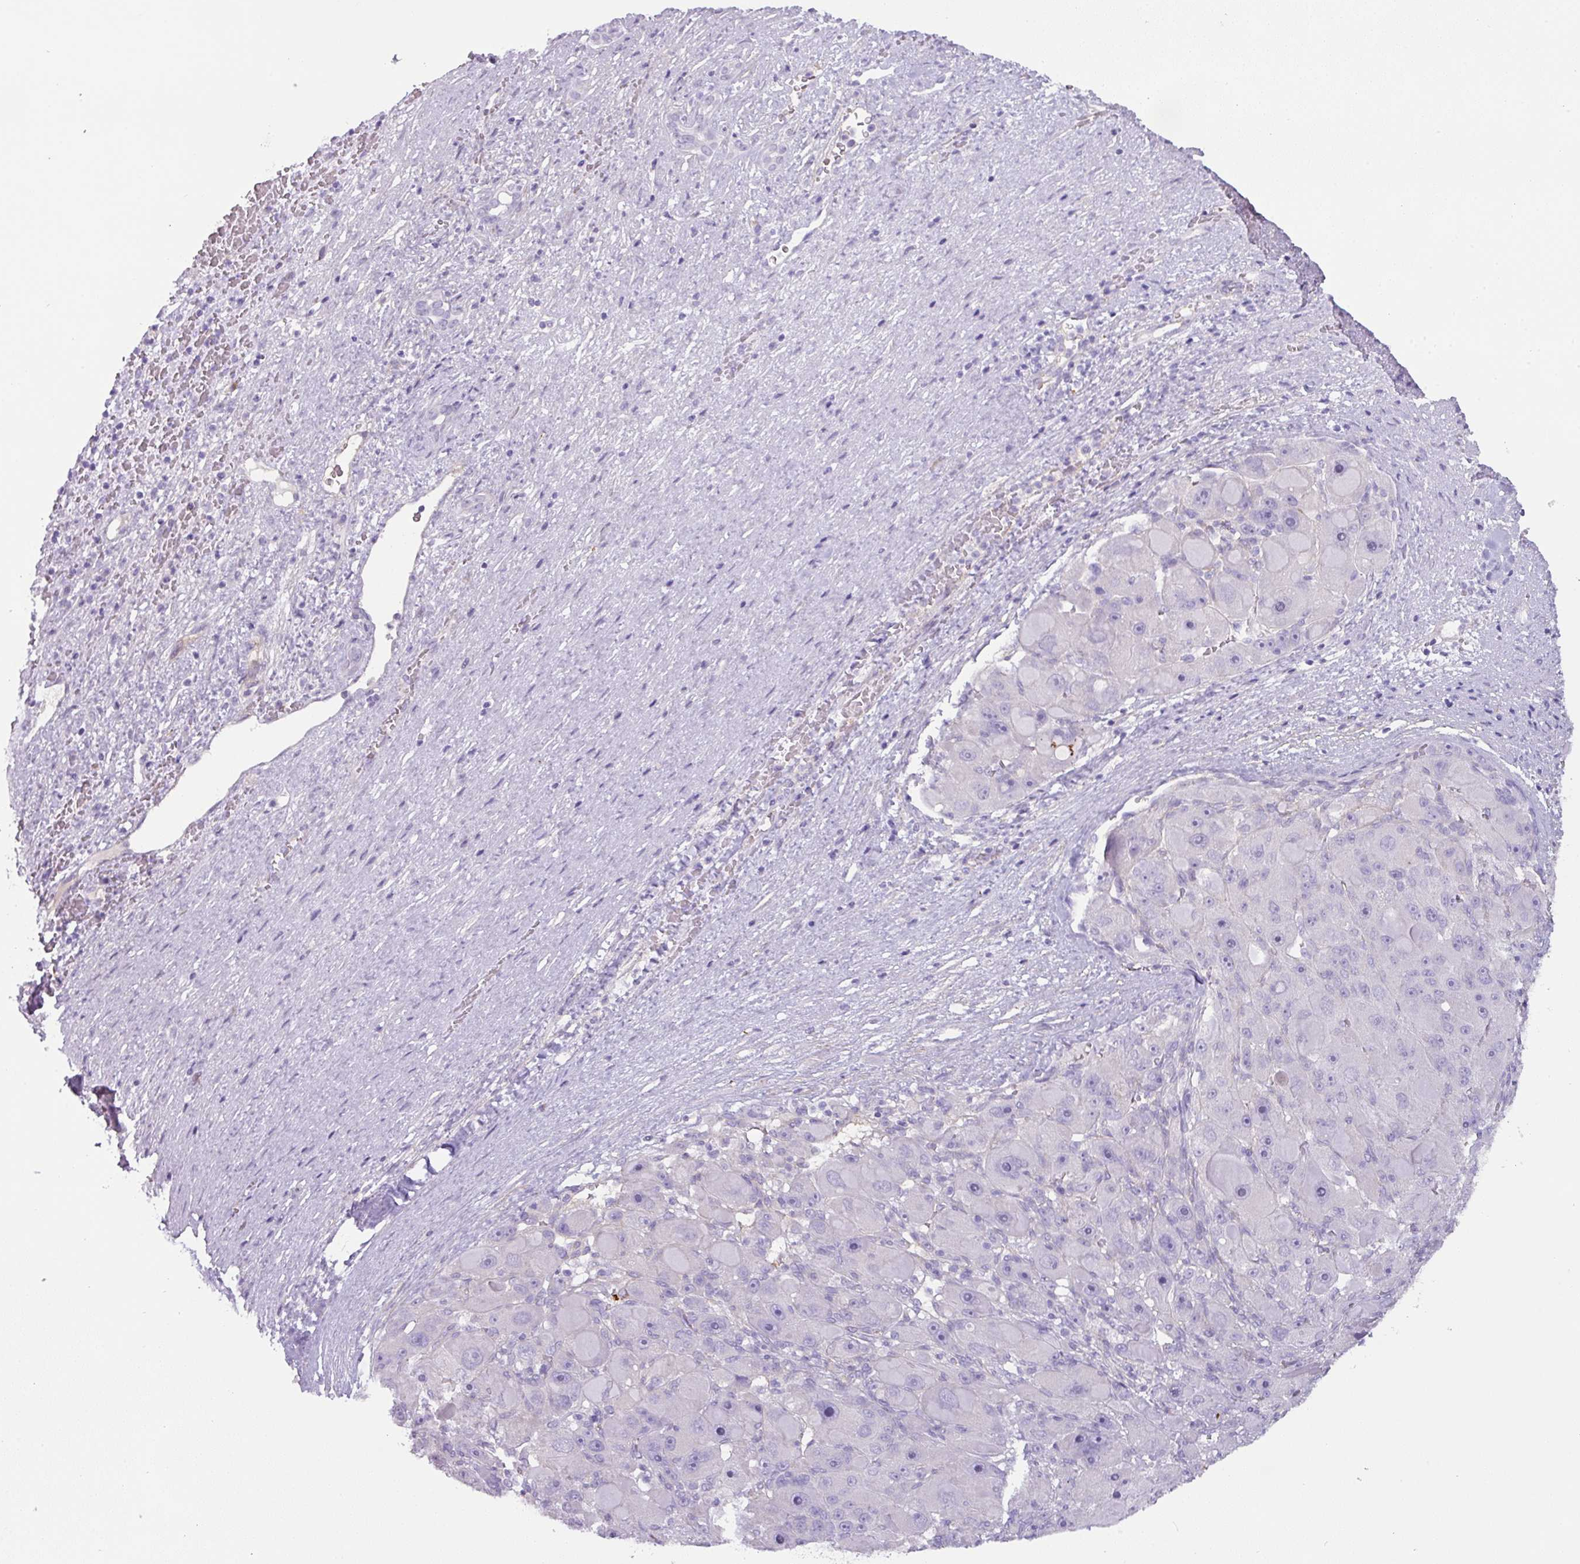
{"staining": {"intensity": "negative", "quantity": "none", "location": "none"}, "tissue": "liver cancer", "cell_type": "Tumor cells", "image_type": "cancer", "snomed": [{"axis": "morphology", "description": "Carcinoma, Hepatocellular, NOS"}, {"axis": "topography", "description": "Liver"}], "caption": "This histopathology image is of liver hepatocellular carcinoma stained with immunohistochemistry (IHC) to label a protein in brown with the nuclei are counter-stained blue. There is no staining in tumor cells. (DAB IHC visualized using brightfield microscopy, high magnification).", "gene": "OR52N1", "patient": {"sex": "male", "age": 76}}